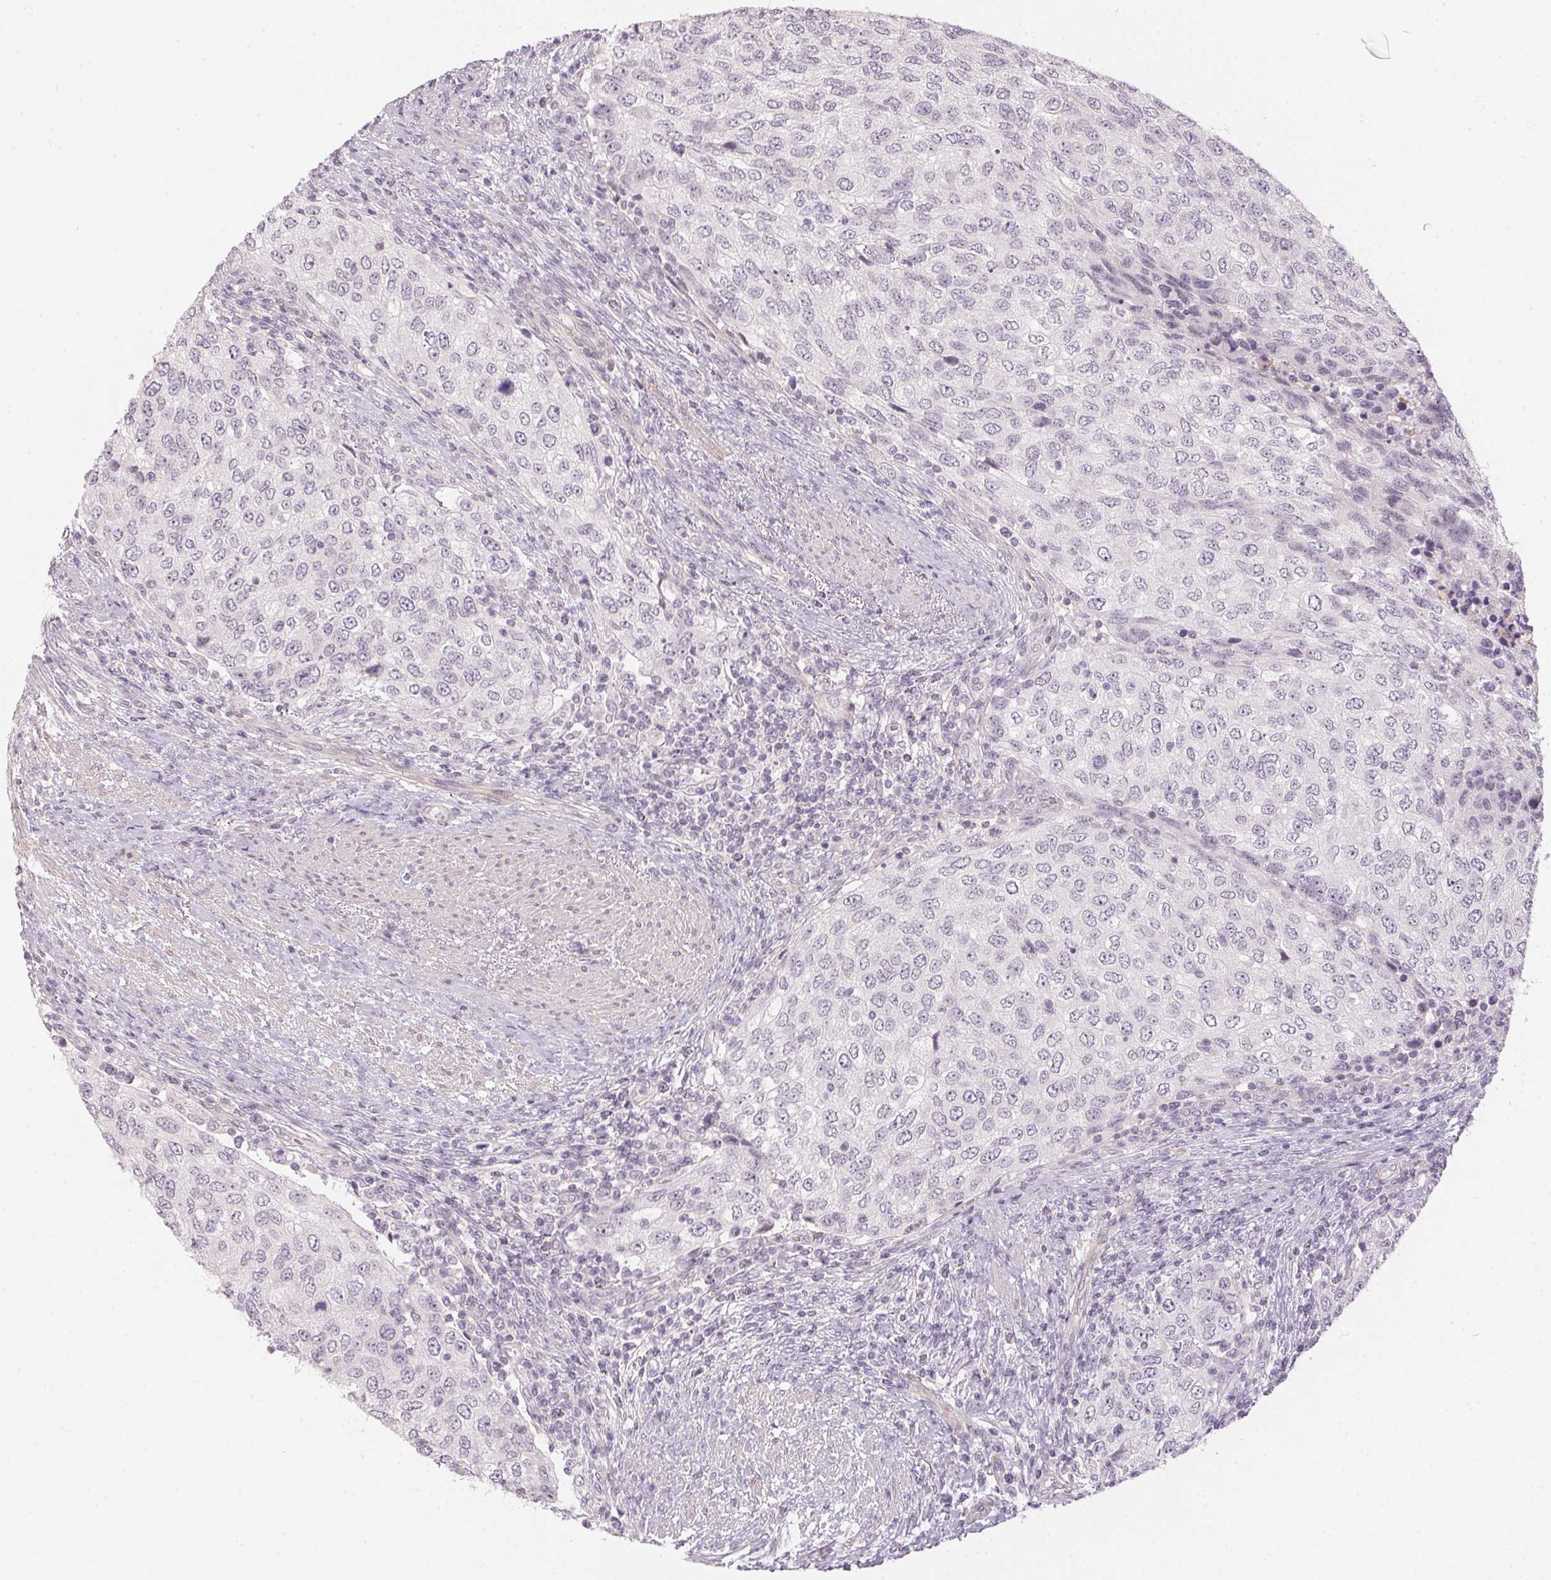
{"staining": {"intensity": "negative", "quantity": "none", "location": "none"}, "tissue": "urothelial cancer", "cell_type": "Tumor cells", "image_type": "cancer", "snomed": [{"axis": "morphology", "description": "Urothelial carcinoma, High grade"}, {"axis": "topography", "description": "Urinary bladder"}], "caption": "Urothelial cancer was stained to show a protein in brown. There is no significant positivity in tumor cells. Brightfield microscopy of immunohistochemistry (IHC) stained with DAB (3,3'-diaminobenzidine) (brown) and hematoxylin (blue), captured at high magnification.", "gene": "GDAP1L1", "patient": {"sex": "female", "age": 78}}